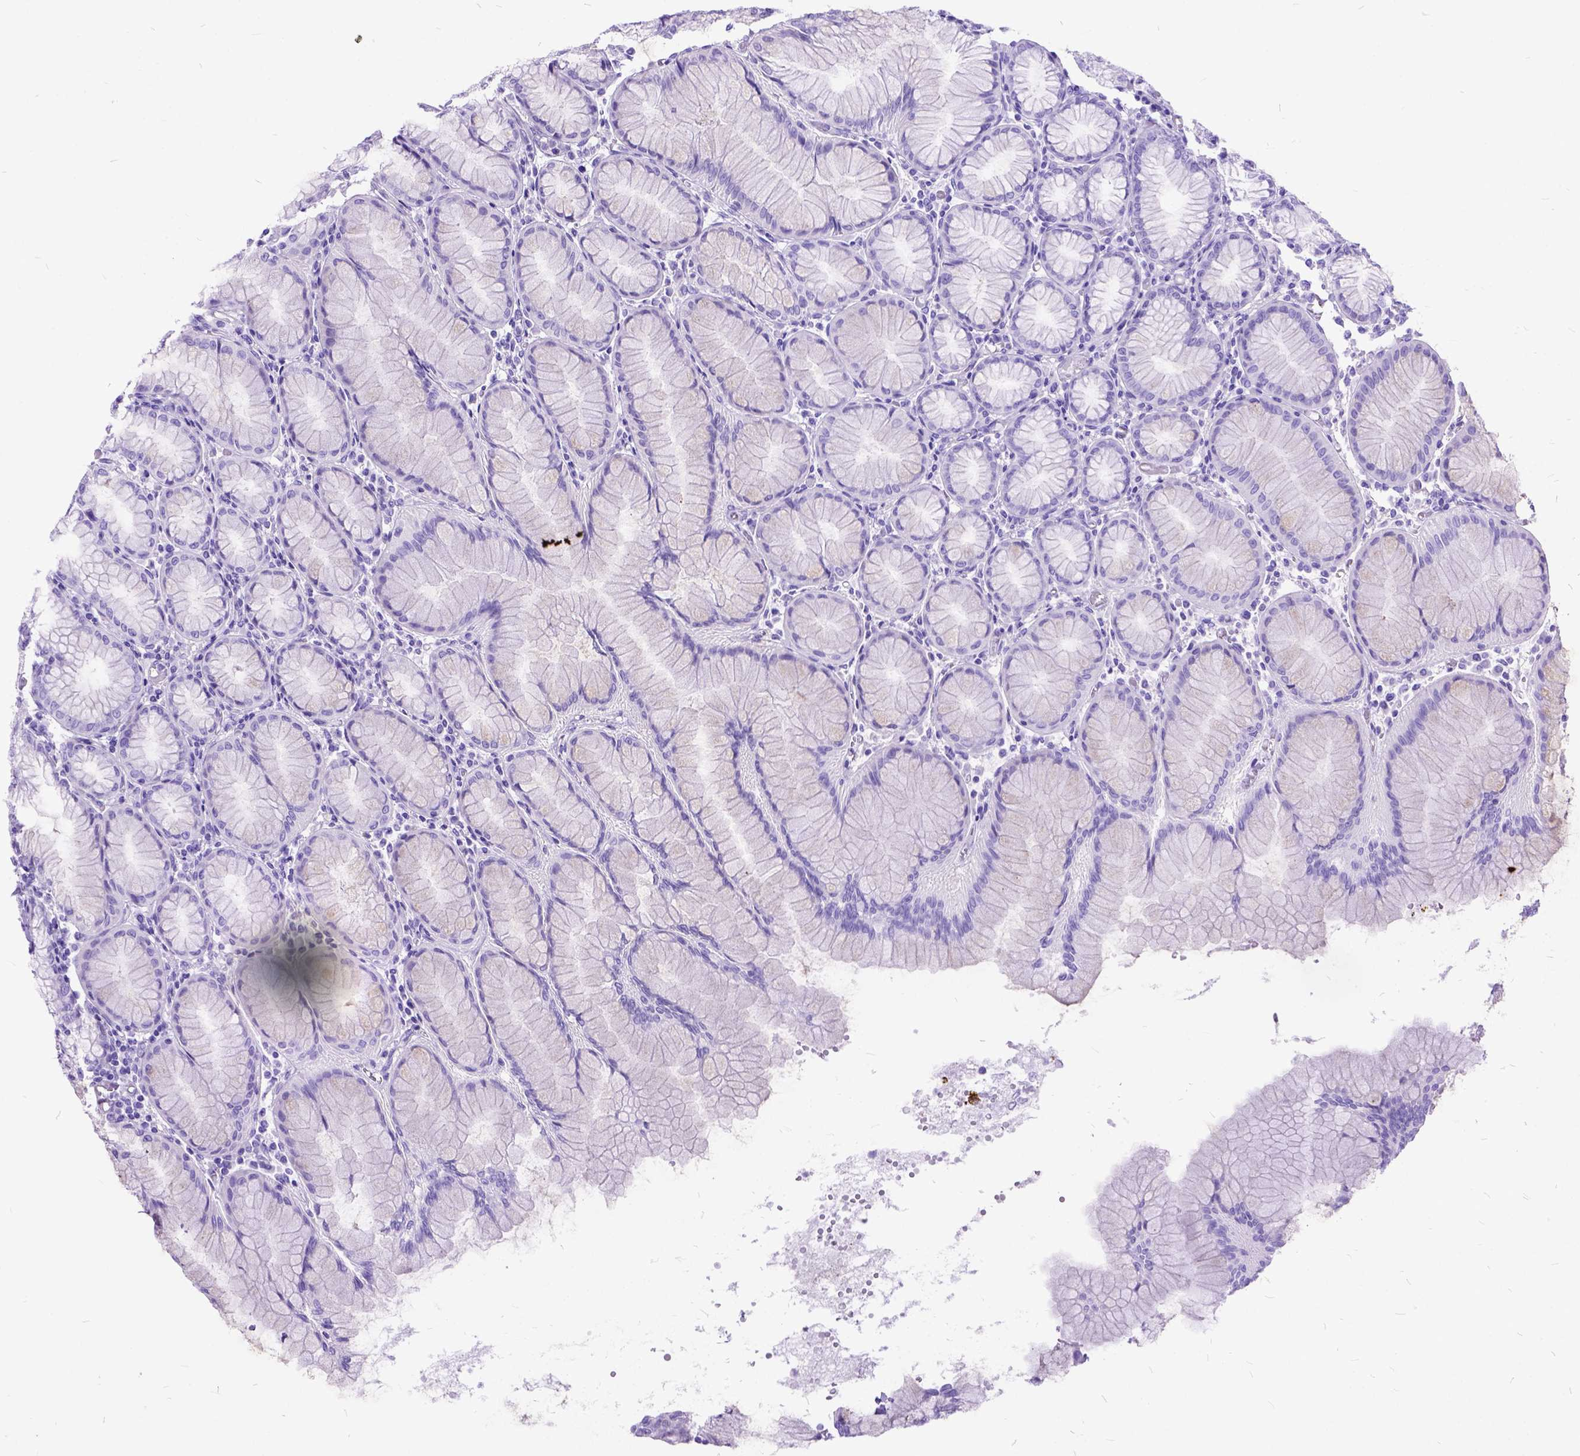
{"staining": {"intensity": "negative", "quantity": "none", "location": "none"}, "tissue": "stomach", "cell_type": "Glandular cells", "image_type": "normal", "snomed": [{"axis": "morphology", "description": "Normal tissue, NOS"}, {"axis": "topography", "description": "Stomach"}], "caption": "The photomicrograph shows no staining of glandular cells in benign stomach. Nuclei are stained in blue.", "gene": "ARL9", "patient": {"sex": "female", "age": 57}}